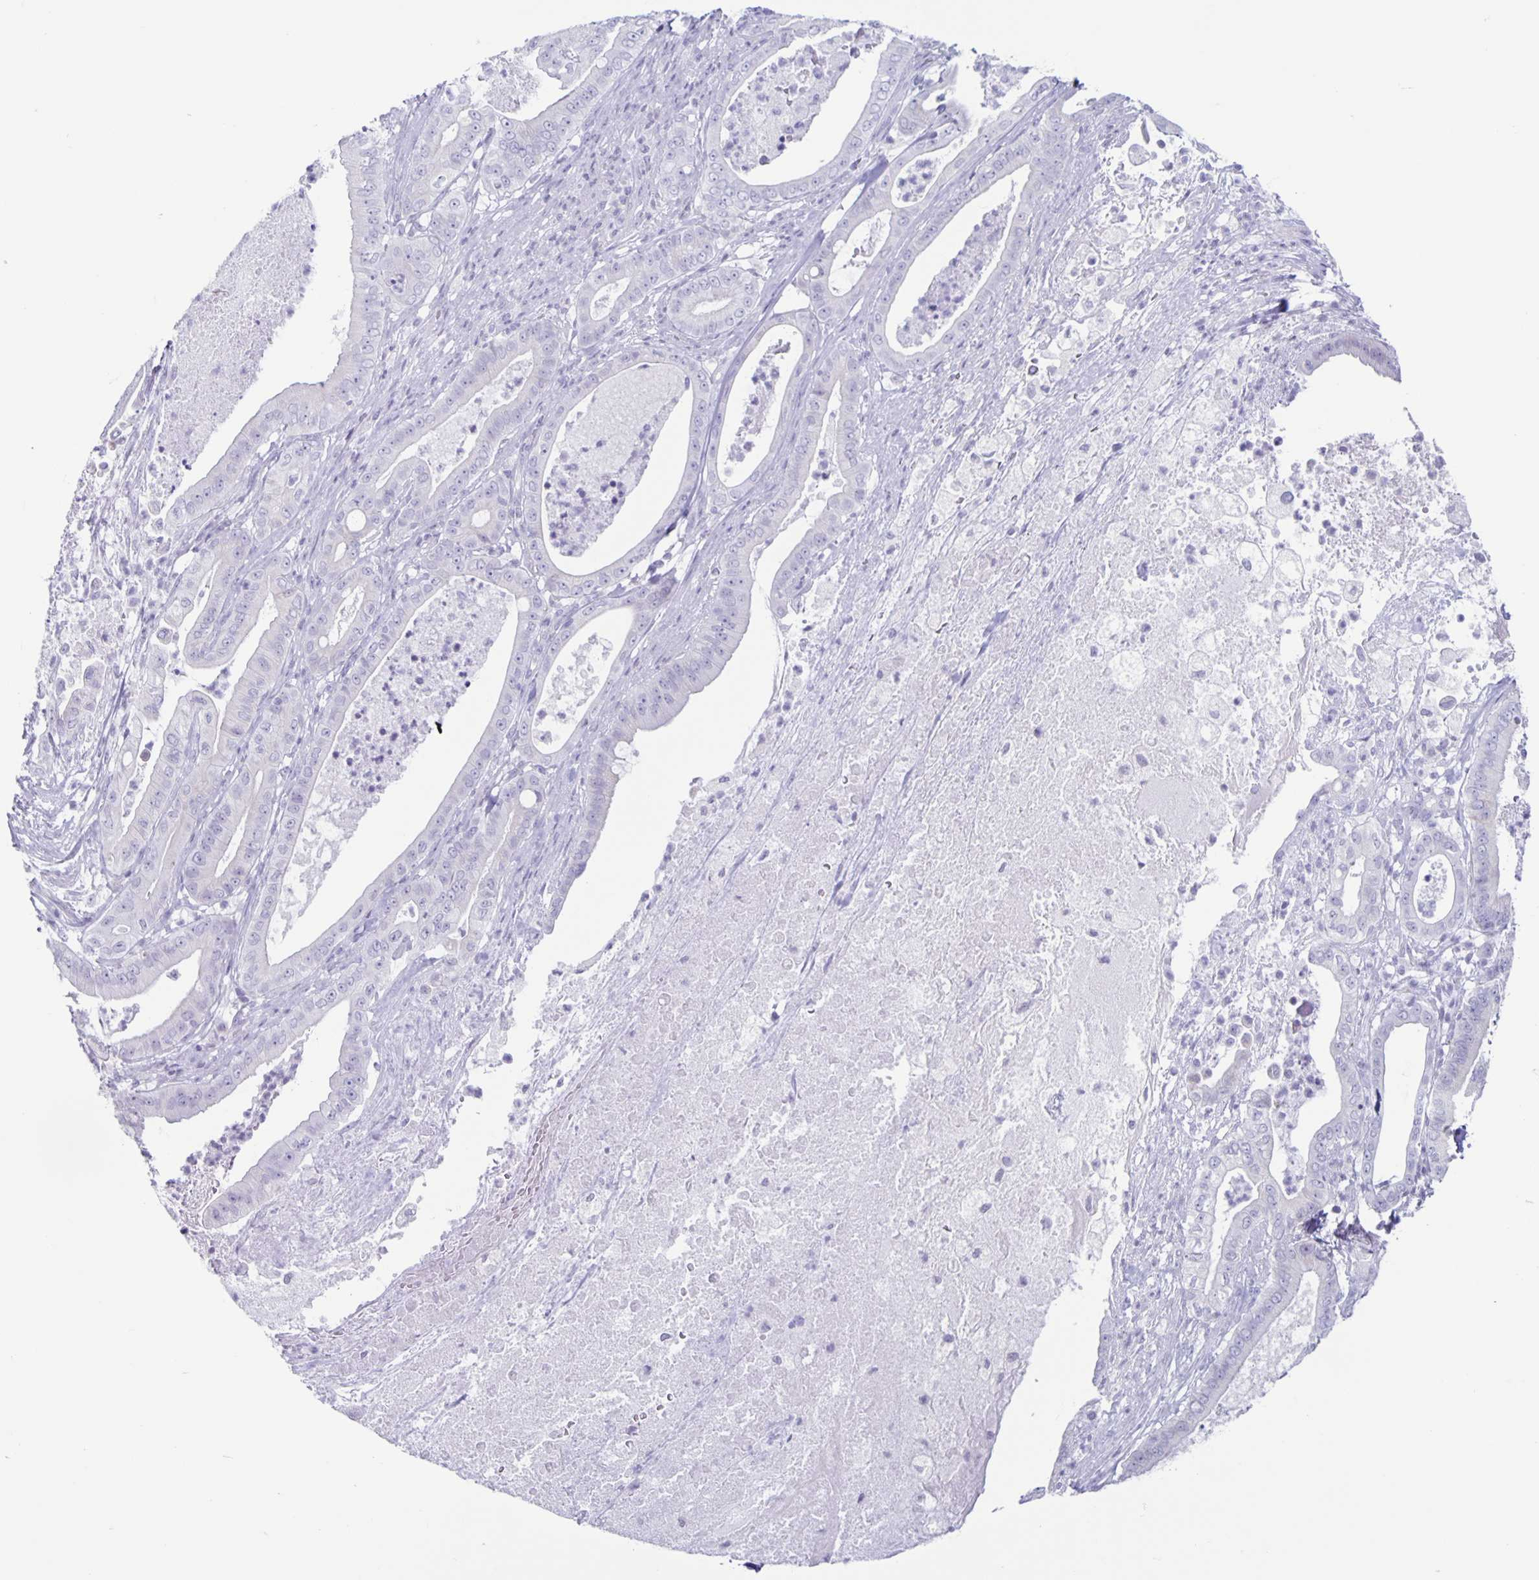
{"staining": {"intensity": "negative", "quantity": "none", "location": "none"}, "tissue": "pancreatic cancer", "cell_type": "Tumor cells", "image_type": "cancer", "snomed": [{"axis": "morphology", "description": "Adenocarcinoma, NOS"}, {"axis": "topography", "description": "Pancreas"}], "caption": "This photomicrograph is of adenocarcinoma (pancreatic) stained with immunohistochemistry to label a protein in brown with the nuclei are counter-stained blue. There is no positivity in tumor cells. (Brightfield microscopy of DAB (3,3'-diaminobenzidine) immunohistochemistry at high magnification).", "gene": "CT45A5", "patient": {"sex": "male", "age": 71}}